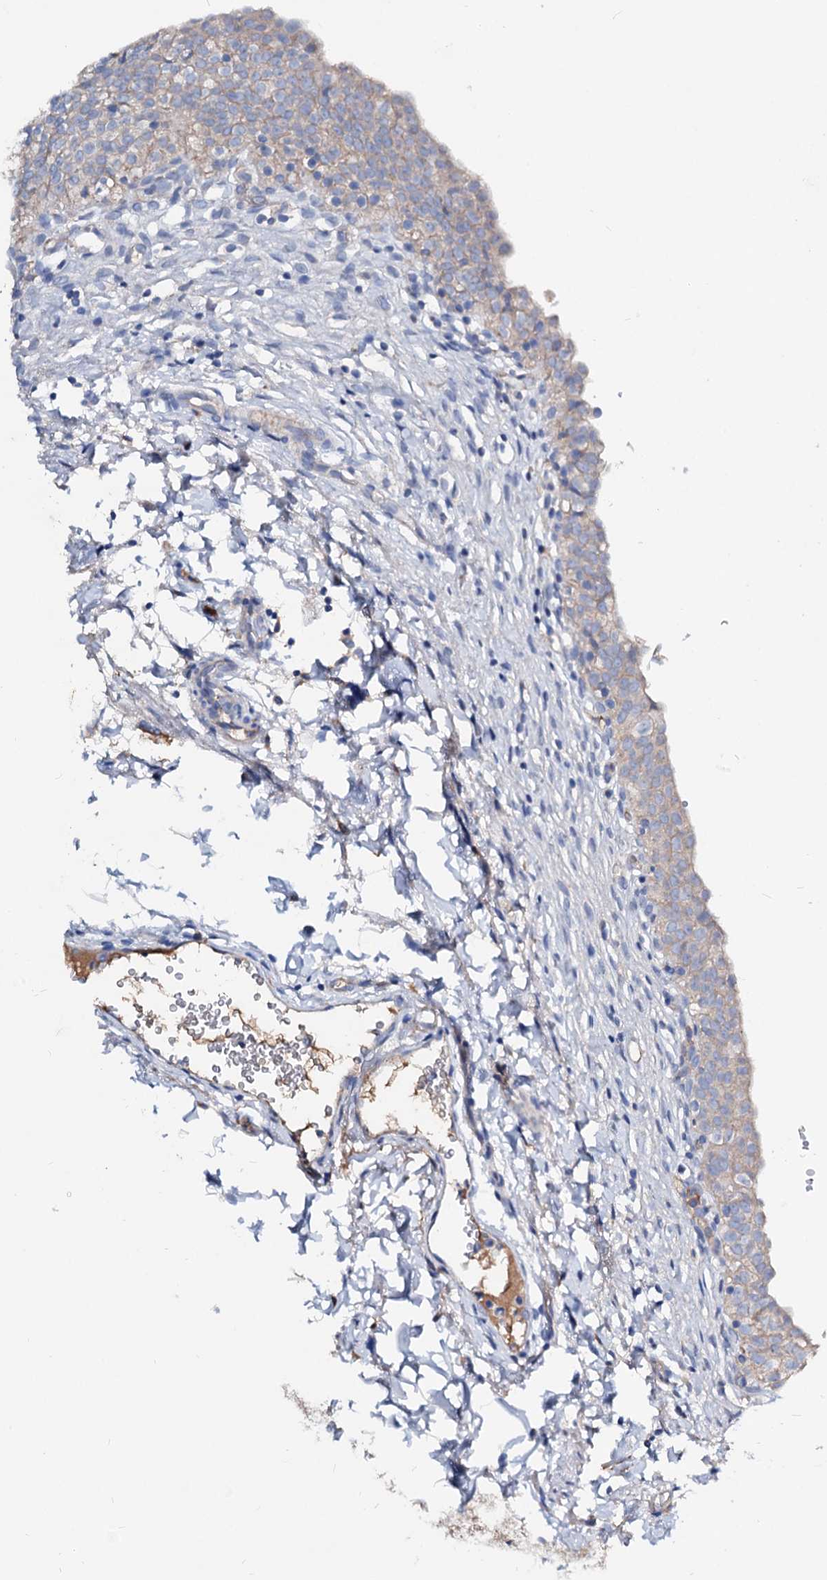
{"staining": {"intensity": "moderate", "quantity": "<25%", "location": "cytoplasmic/membranous"}, "tissue": "urinary bladder", "cell_type": "Urothelial cells", "image_type": "normal", "snomed": [{"axis": "morphology", "description": "Normal tissue, NOS"}, {"axis": "topography", "description": "Urinary bladder"}], "caption": "Brown immunohistochemical staining in benign human urinary bladder exhibits moderate cytoplasmic/membranous expression in about <25% of urothelial cells.", "gene": "ACY3", "patient": {"sex": "male", "age": 55}}